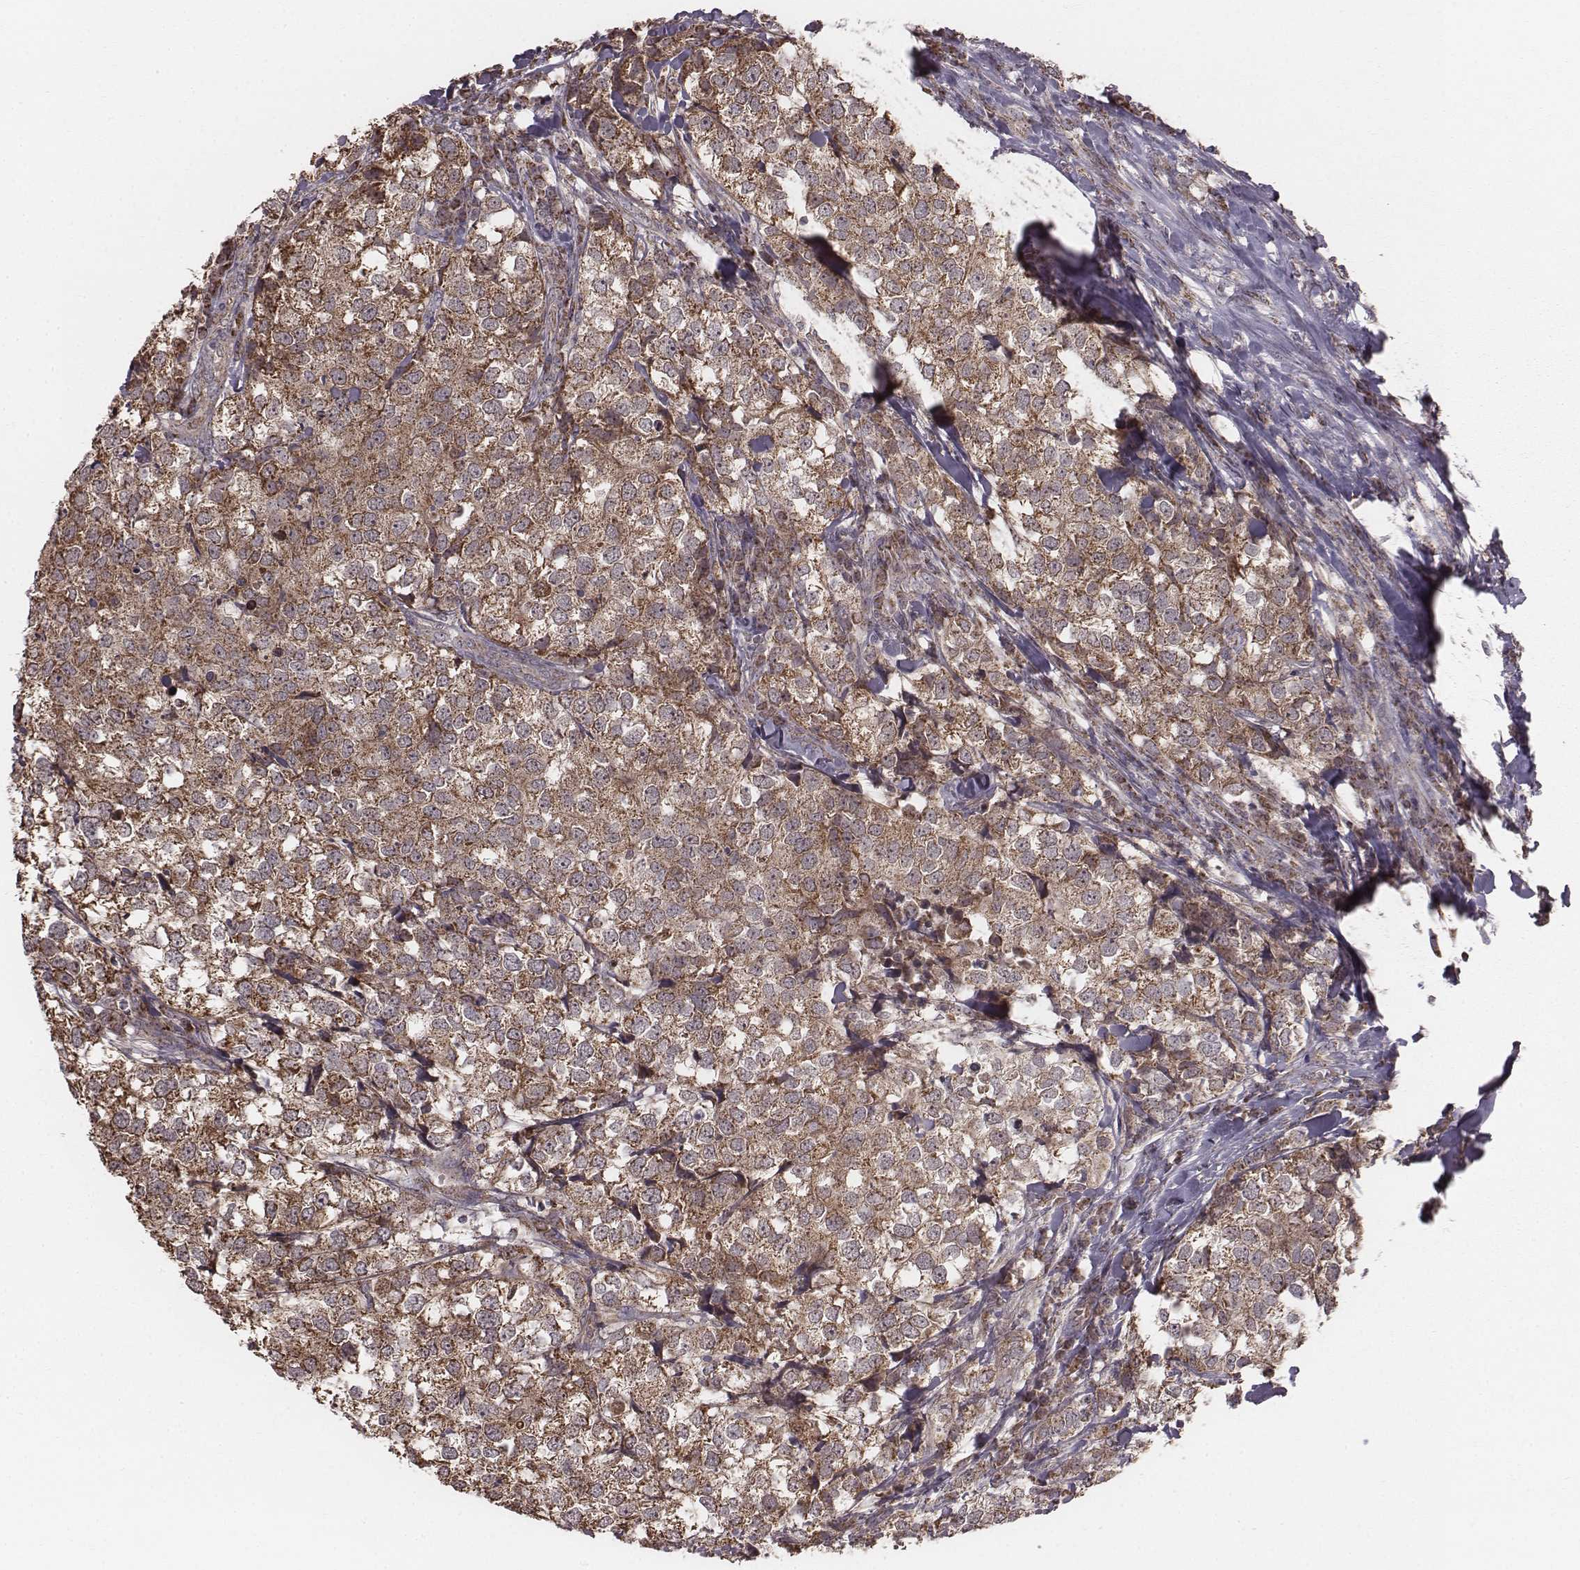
{"staining": {"intensity": "moderate", "quantity": ">75%", "location": "cytoplasmic/membranous"}, "tissue": "breast cancer", "cell_type": "Tumor cells", "image_type": "cancer", "snomed": [{"axis": "morphology", "description": "Duct carcinoma"}, {"axis": "topography", "description": "Breast"}], "caption": "An immunohistochemistry histopathology image of neoplastic tissue is shown. Protein staining in brown shows moderate cytoplasmic/membranous positivity in breast intraductal carcinoma within tumor cells.", "gene": "PDCD2L", "patient": {"sex": "female", "age": 30}}